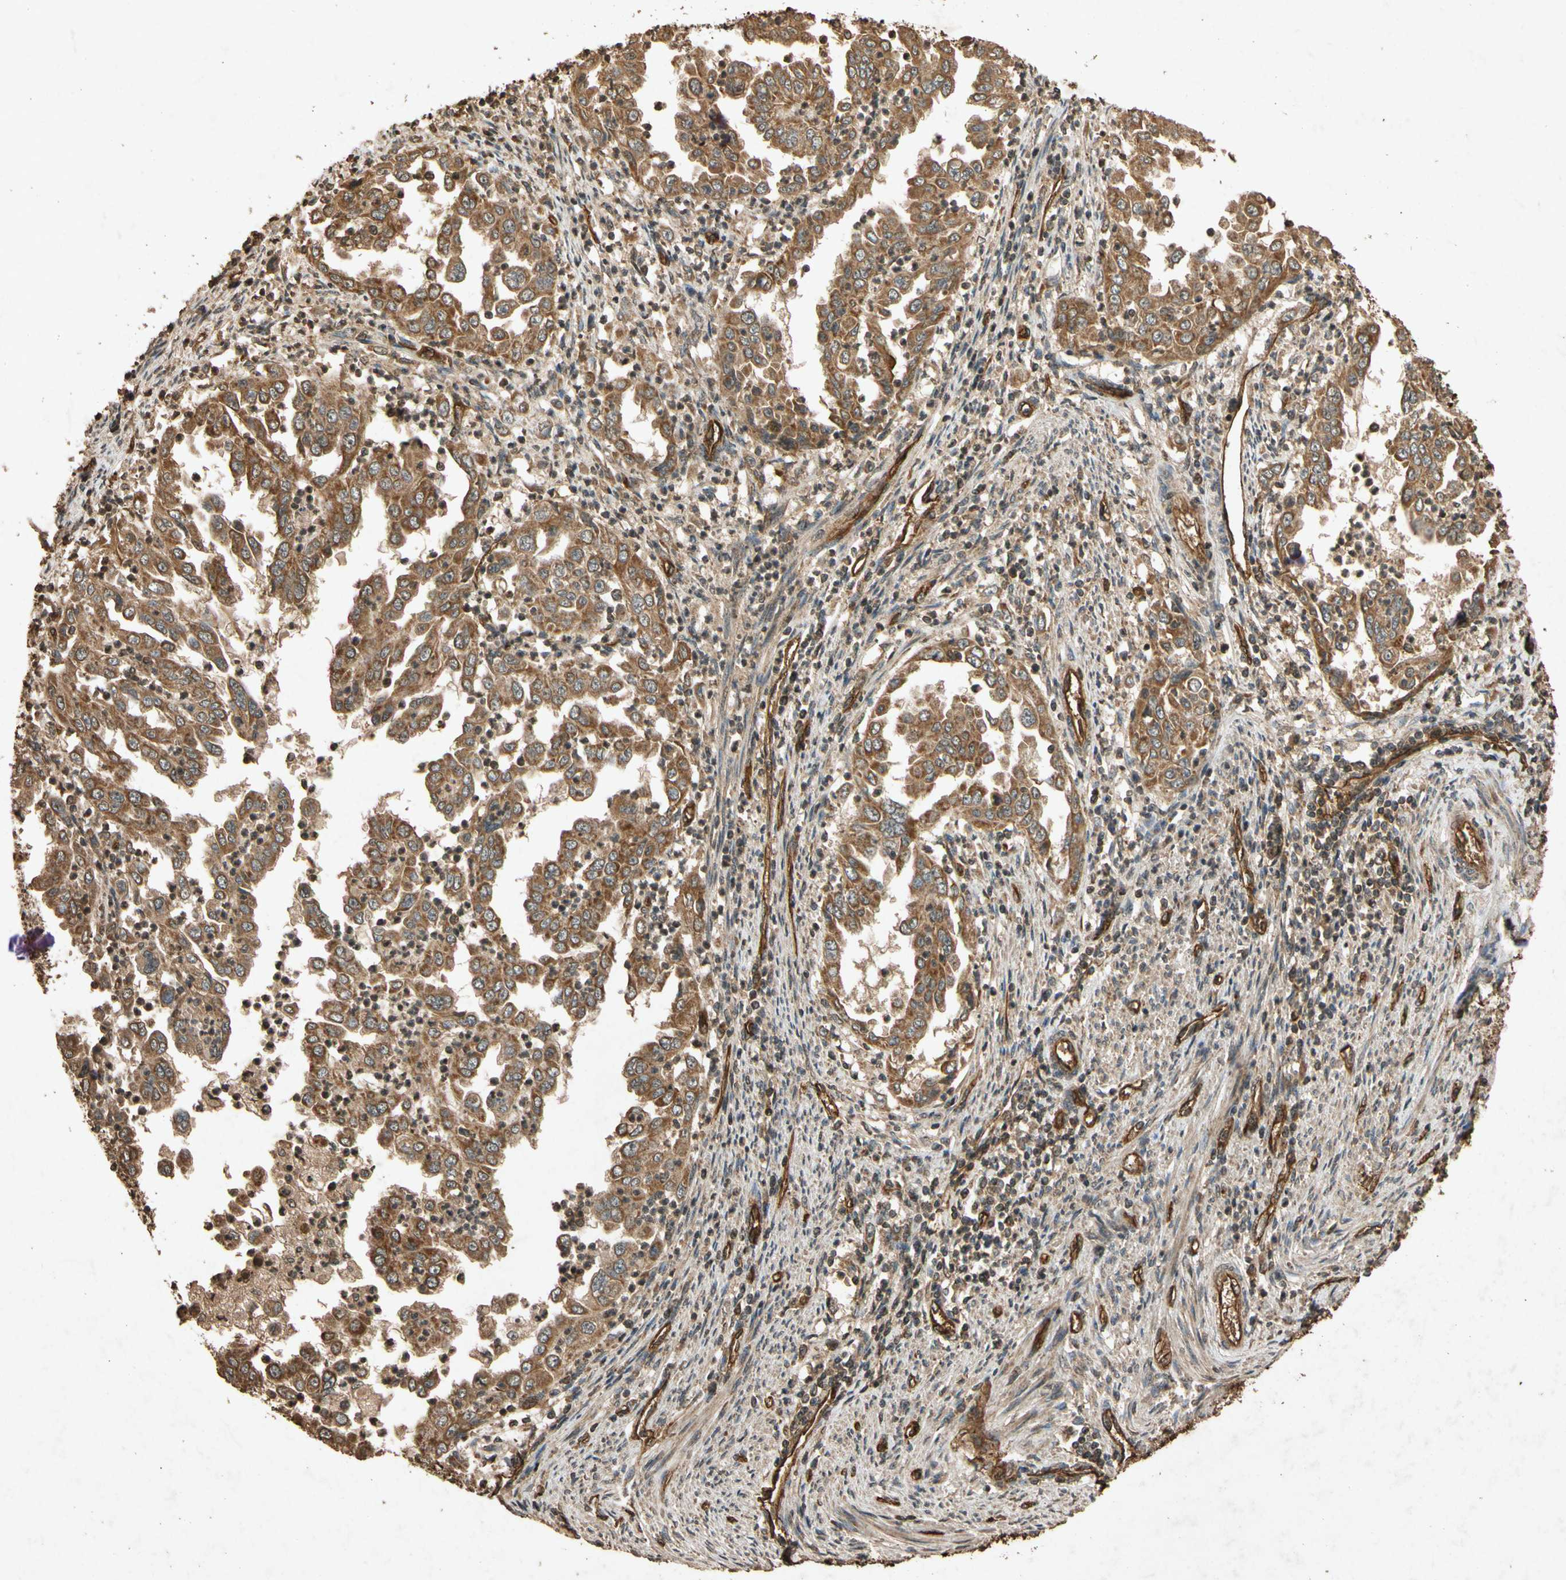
{"staining": {"intensity": "strong", "quantity": ">75%", "location": "cytoplasmic/membranous"}, "tissue": "endometrial cancer", "cell_type": "Tumor cells", "image_type": "cancer", "snomed": [{"axis": "morphology", "description": "Adenocarcinoma, NOS"}, {"axis": "topography", "description": "Endometrium"}], "caption": "Immunohistochemistry (IHC) (DAB (3,3'-diaminobenzidine)) staining of human adenocarcinoma (endometrial) reveals strong cytoplasmic/membranous protein staining in about >75% of tumor cells. The staining was performed using DAB, with brown indicating positive protein expression. Nuclei are stained blue with hematoxylin.", "gene": "TXN2", "patient": {"sex": "female", "age": 85}}